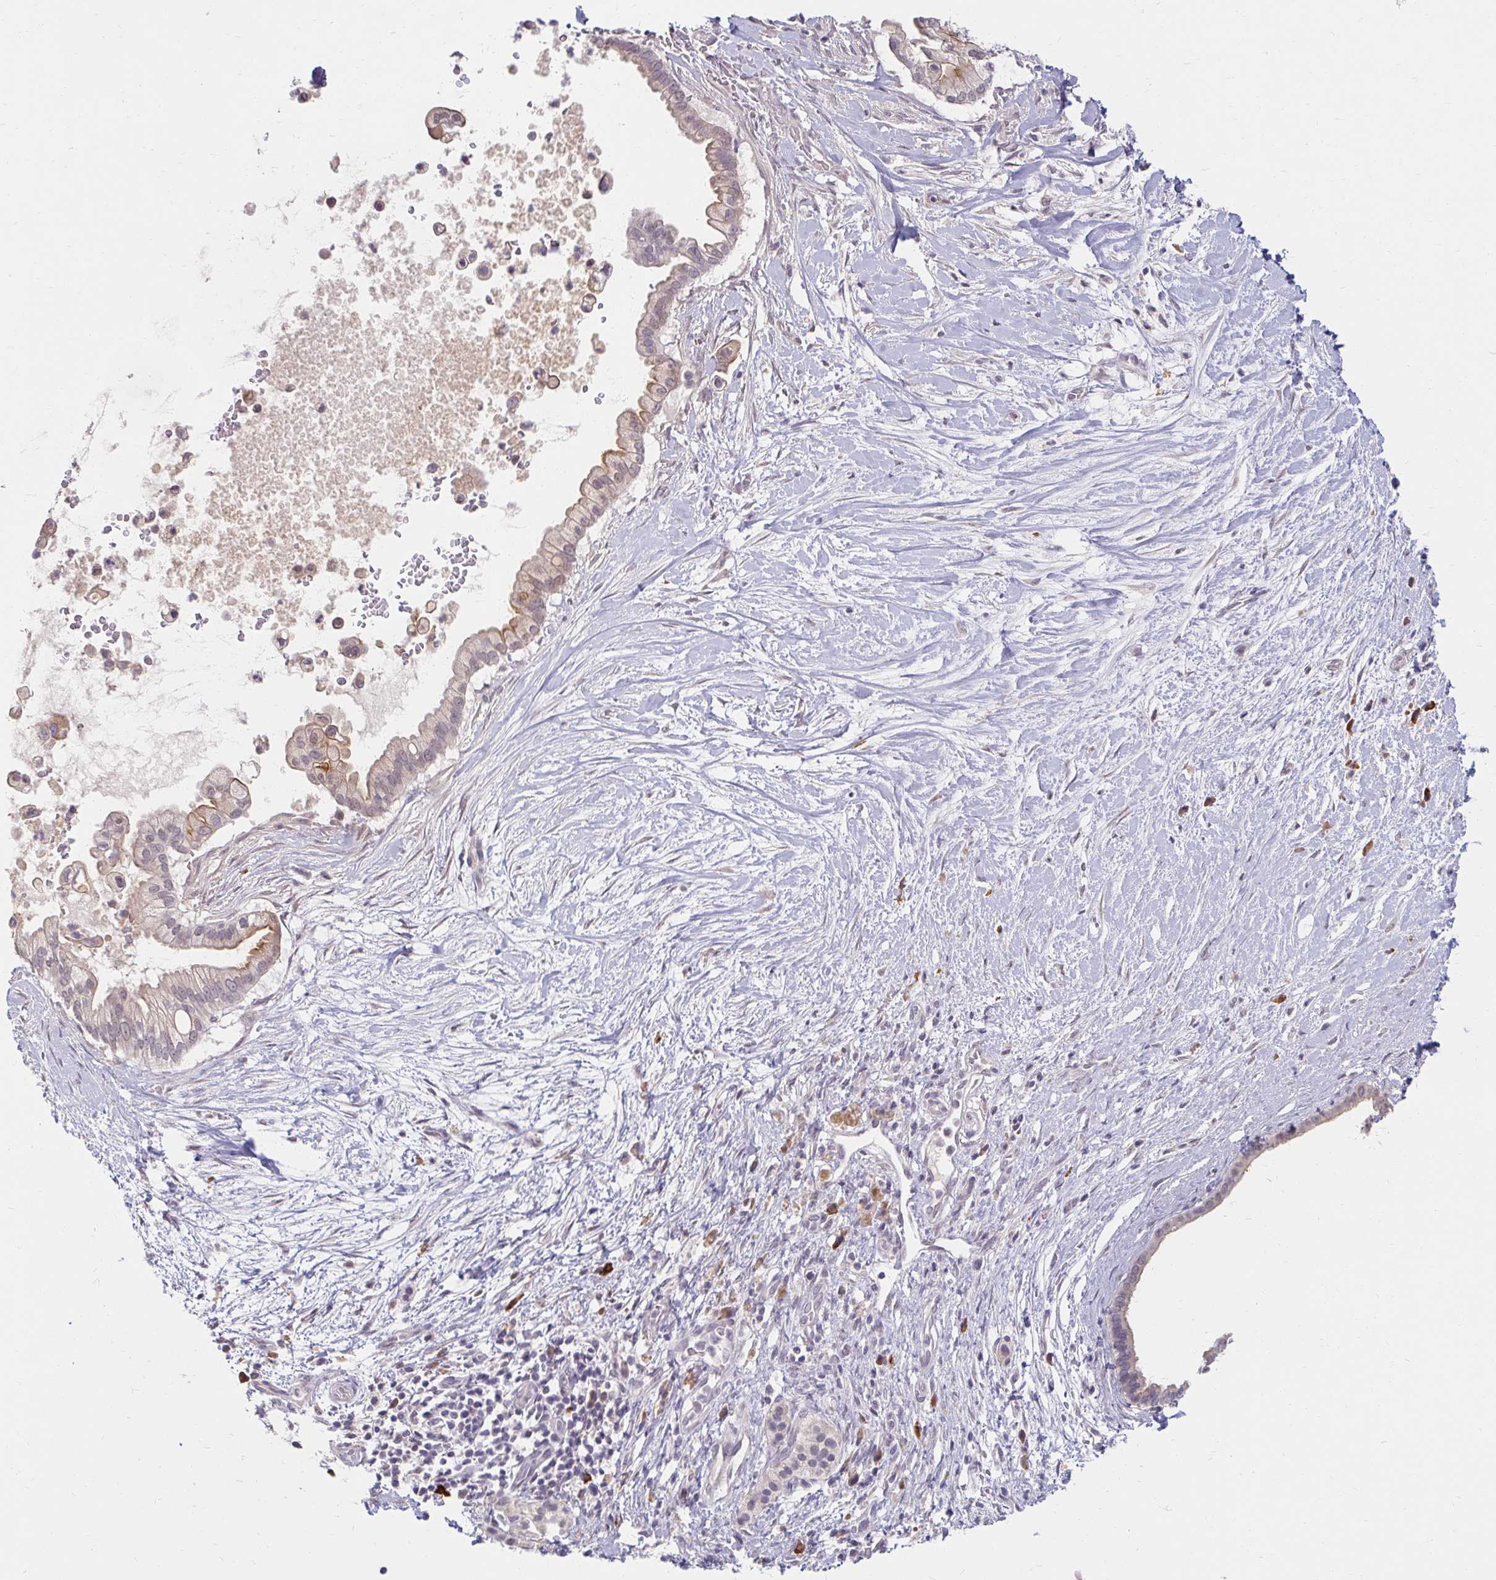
{"staining": {"intensity": "weak", "quantity": "<25%", "location": "cytoplasmic/membranous"}, "tissue": "pancreatic cancer", "cell_type": "Tumor cells", "image_type": "cancer", "snomed": [{"axis": "morphology", "description": "Adenocarcinoma, NOS"}, {"axis": "topography", "description": "Pancreas"}], "caption": "The IHC micrograph has no significant positivity in tumor cells of pancreatic cancer tissue.", "gene": "DDN", "patient": {"sex": "female", "age": 69}}